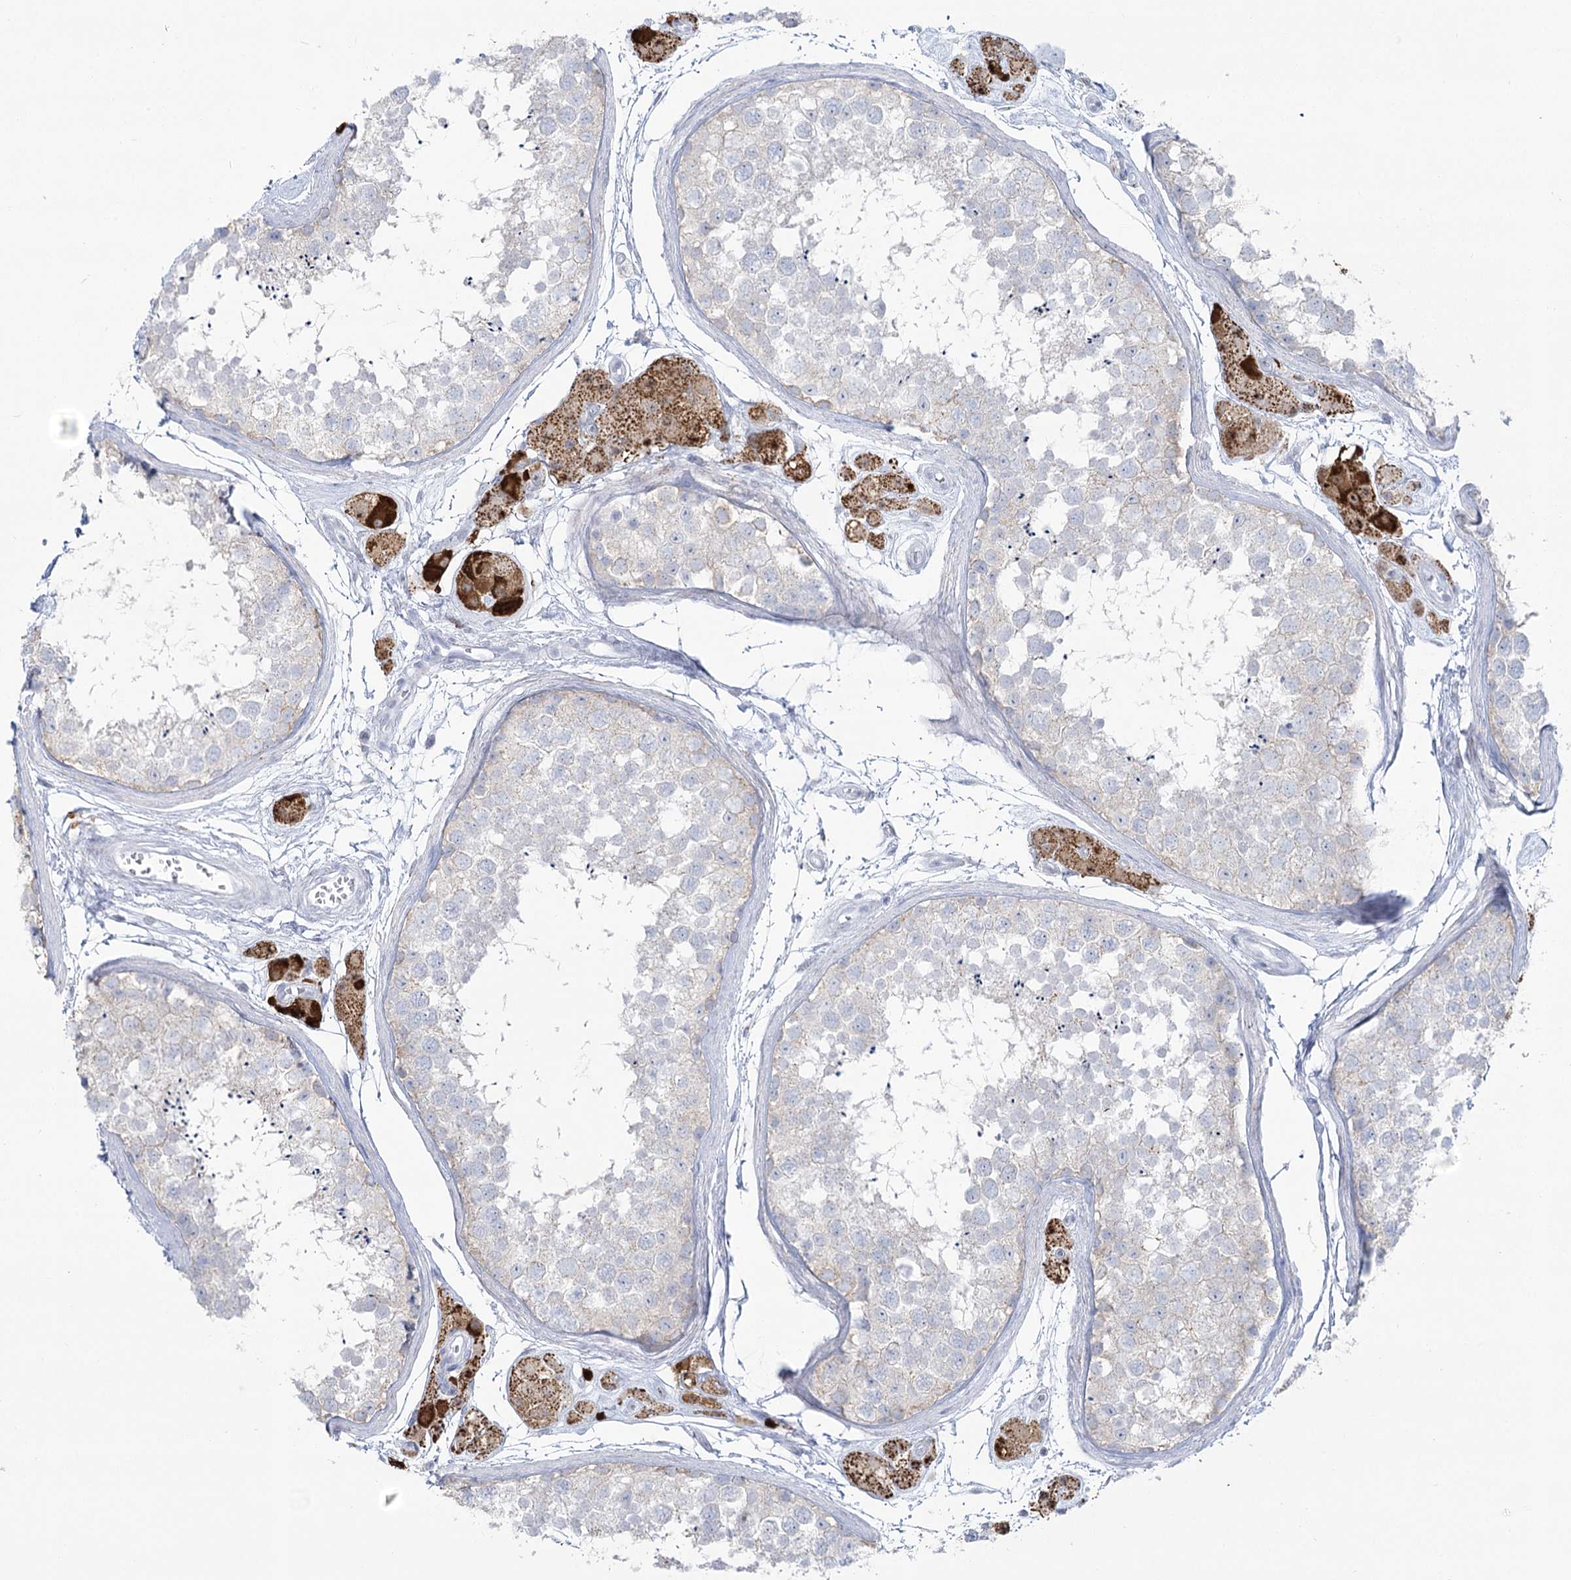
{"staining": {"intensity": "negative", "quantity": "none", "location": "none"}, "tissue": "testis", "cell_type": "Cells in seminiferous ducts", "image_type": "normal", "snomed": [{"axis": "morphology", "description": "Normal tissue, NOS"}, {"axis": "topography", "description": "Testis"}], "caption": "IHC histopathology image of normal testis: human testis stained with DAB shows no significant protein staining in cells in seminiferous ducts.", "gene": "ZNF843", "patient": {"sex": "male", "age": 56}}